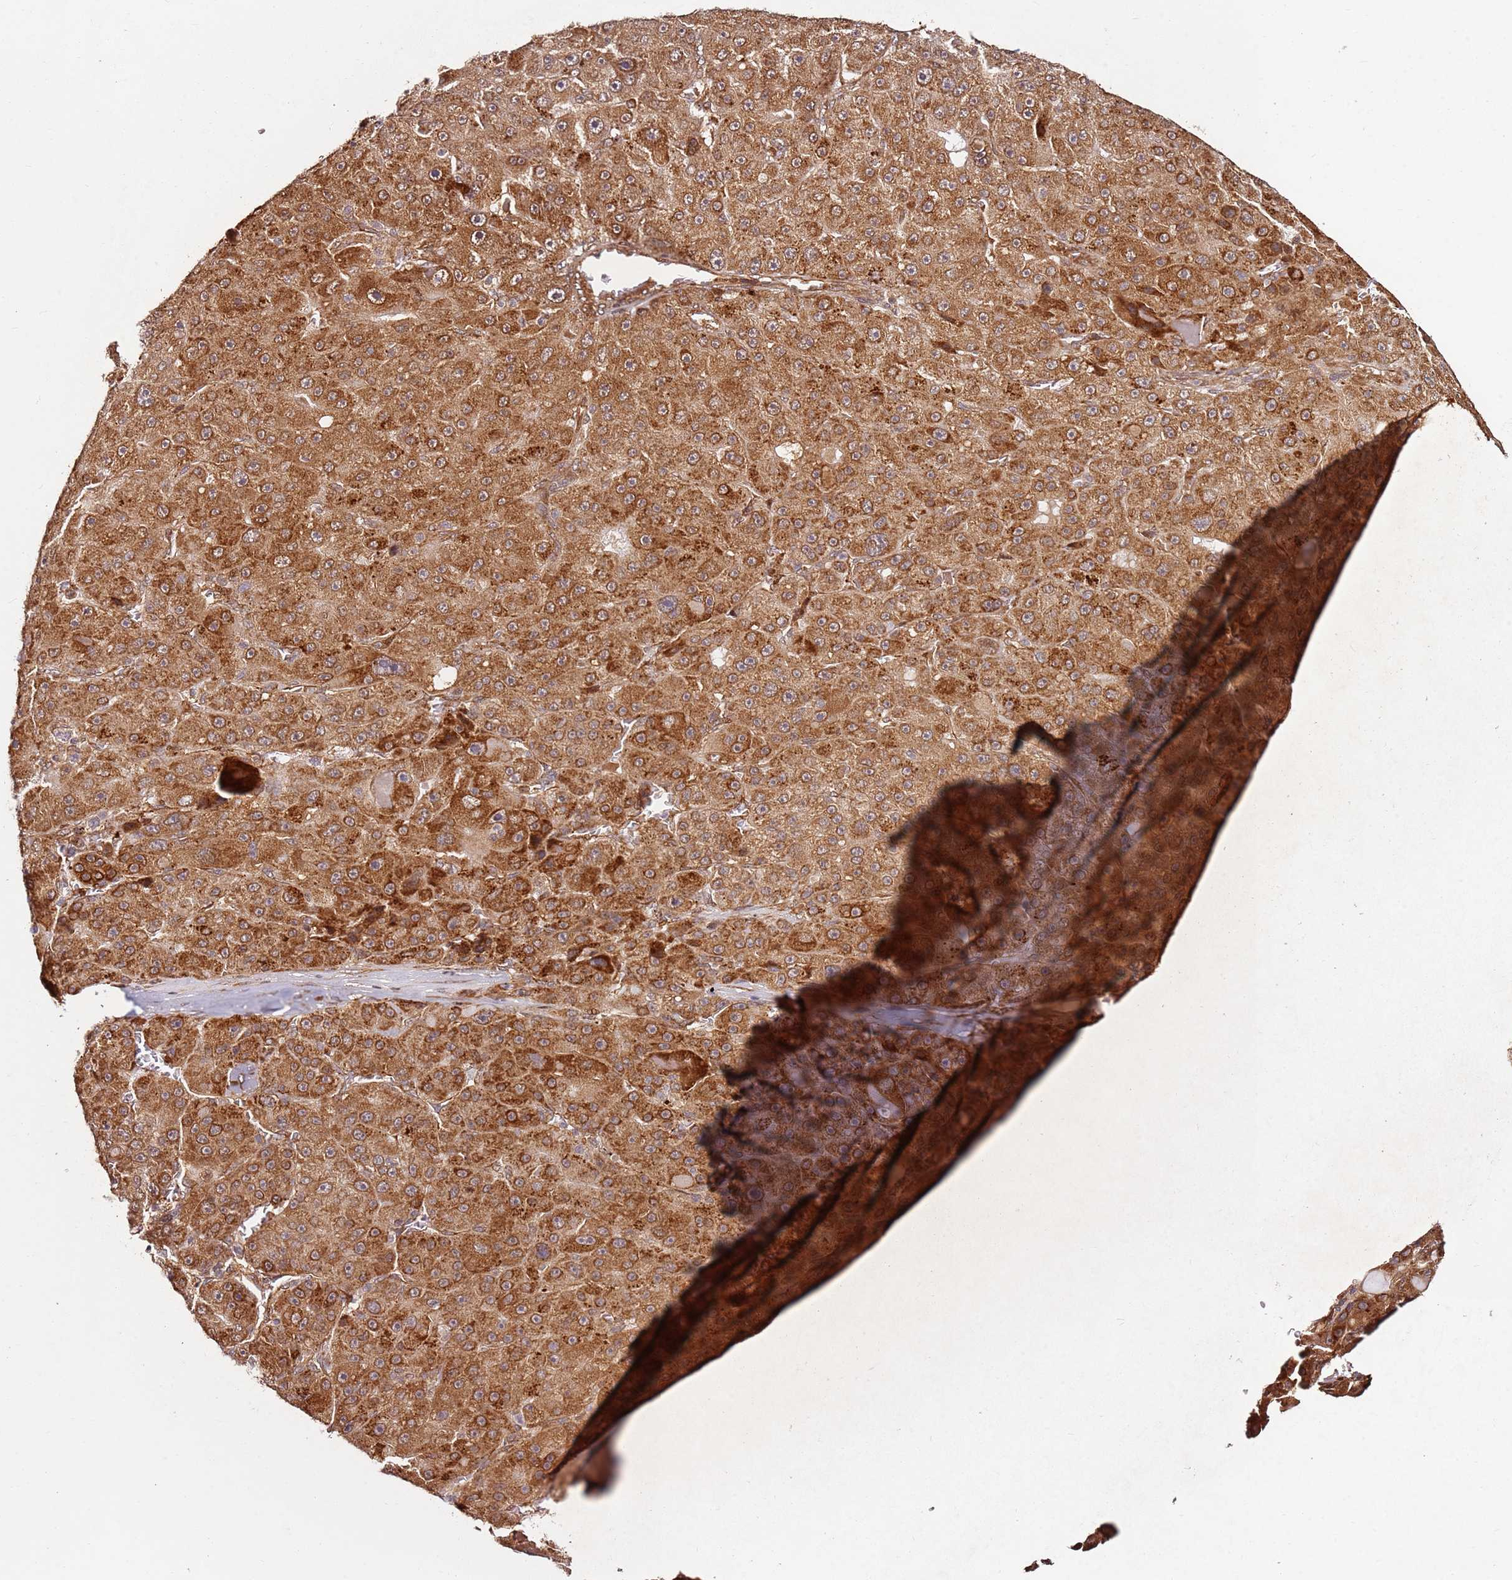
{"staining": {"intensity": "strong", "quantity": ">75%", "location": "cytoplasmic/membranous"}, "tissue": "liver cancer", "cell_type": "Tumor cells", "image_type": "cancer", "snomed": [{"axis": "morphology", "description": "Carcinoma, Hepatocellular, NOS"}, {"axis": "topography", "description": "Liver"}], "caption": "IHC of human liver cancer displays high levels of strong cytoplasmic/membranous positivity in approximately >75% of tumor cells.", "gene": "RPS3A", "patient": {"sex": "male", "age": 76}}